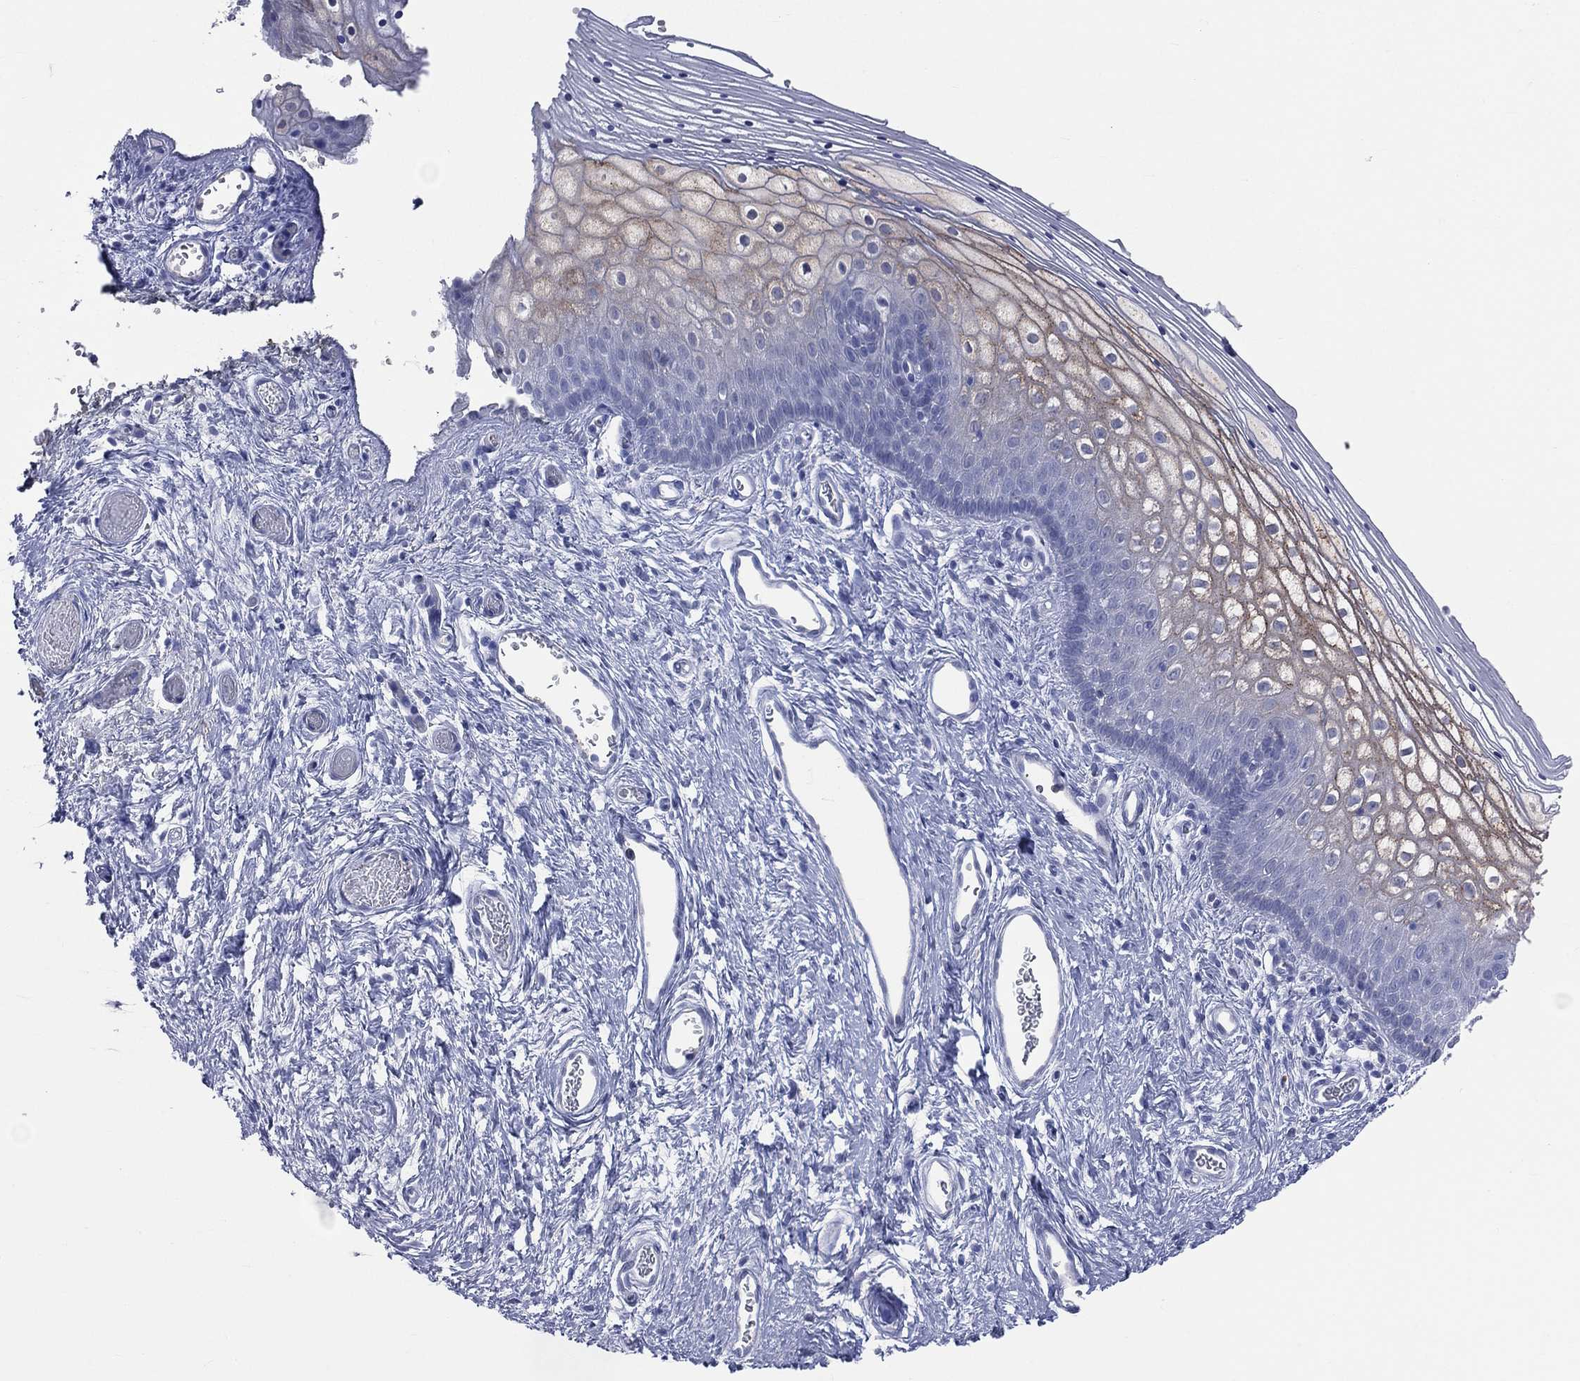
{"staining": {"intensity": "weak", "quantity": "25%-75%", "location": "cytoplasmic/membranous"}, "tissue": "vagina", "cell_type": "Squamous epithelial cells", "image_type": "normal", "snomed": [{"axis": "morphology", "description": "Normal tissue, NOS"}, {"axis": "topography", "description": "Vagina"}], "caption": "DAB immunohistochemical staining of normal vagina shows weak cytoplasmic/membranous protein staining in approximately 25%-75% of squamous epithelial cells. The protein is shown in brown color, while the nuclei are stained blue.", "gene": "AKAP3", "patient": {"sex": "female", "age": 32}}